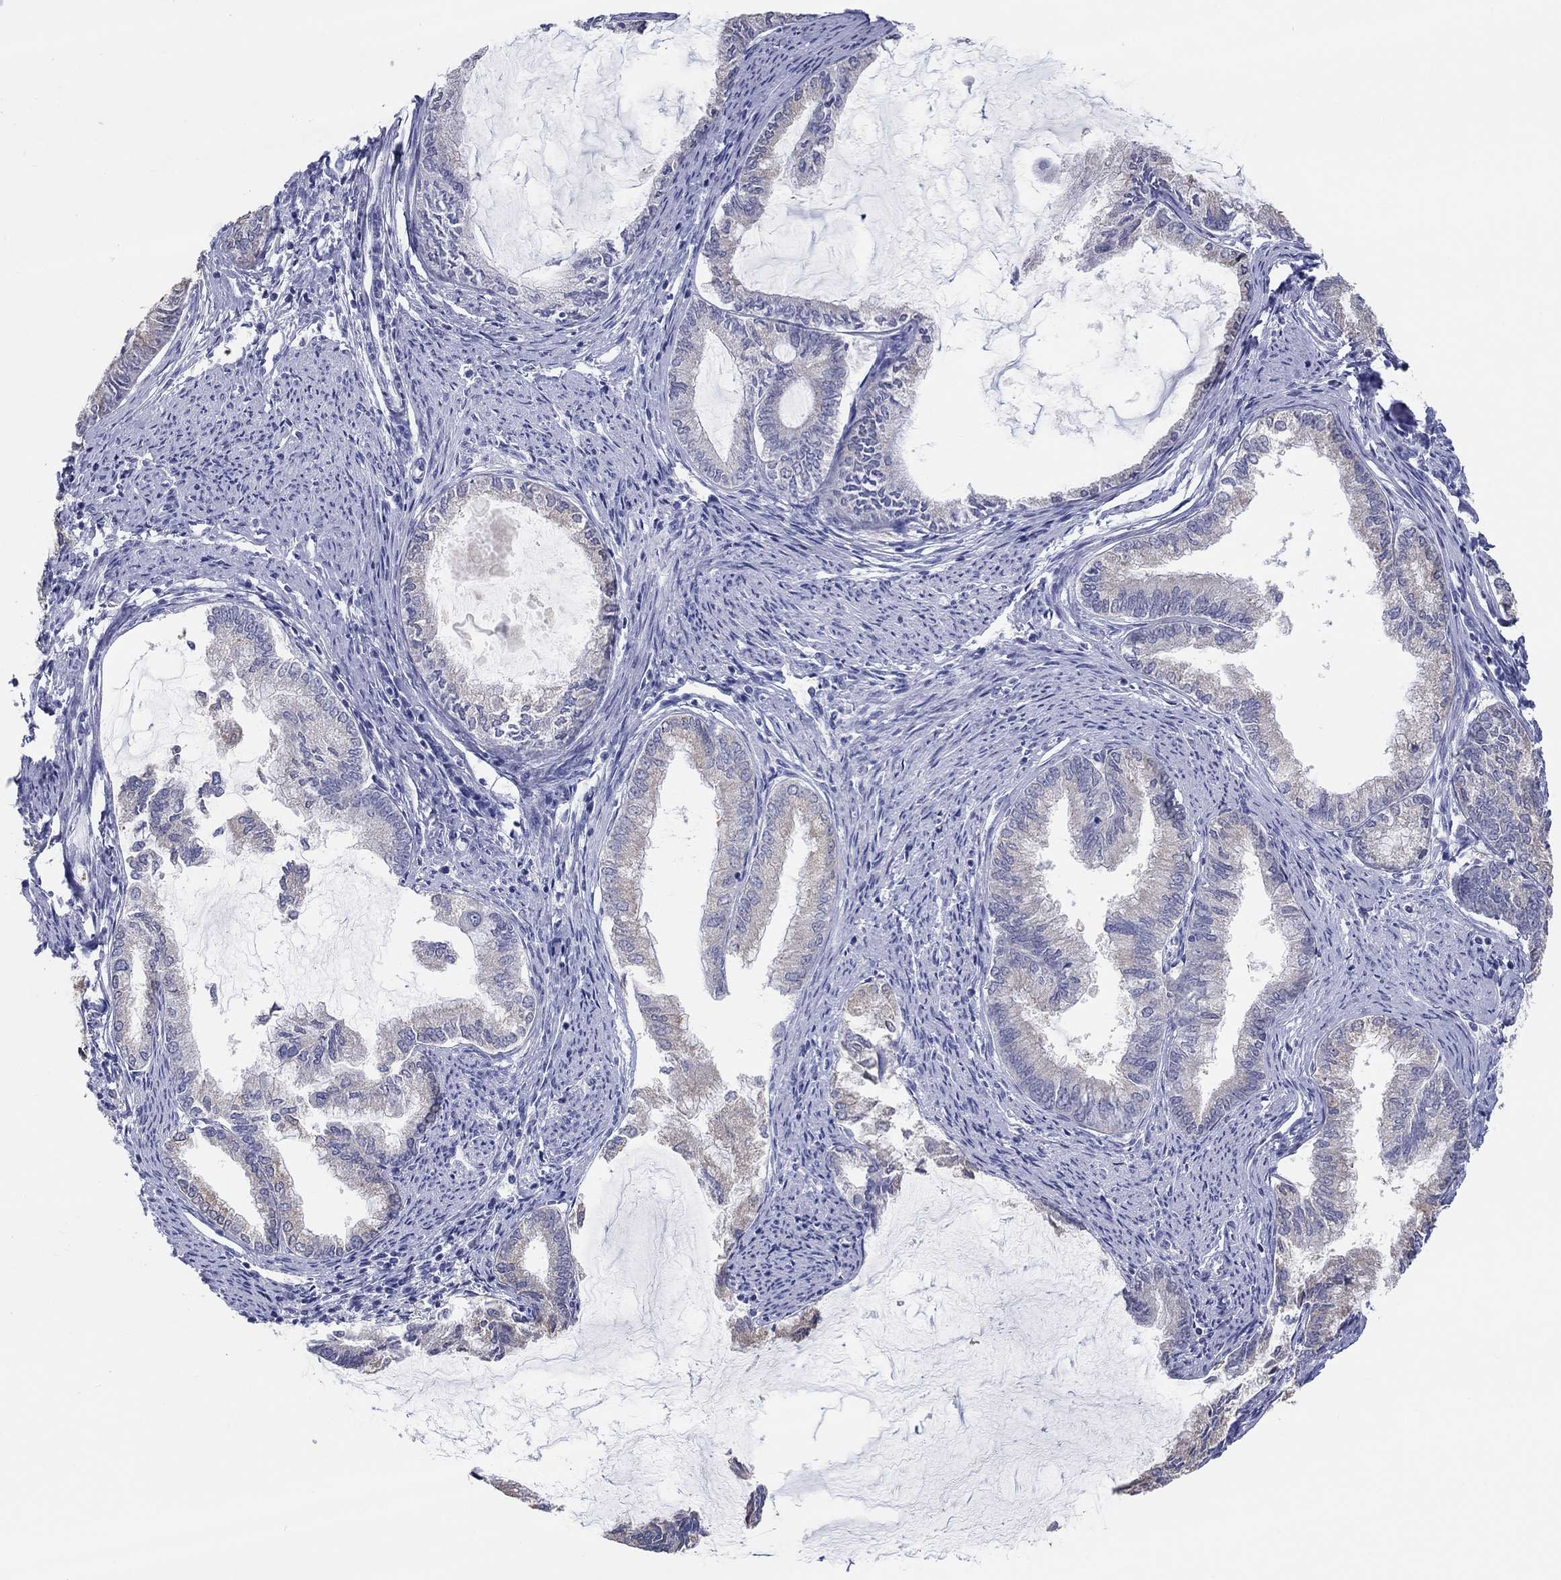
{"staining": {"intensity": "negative", "quantity": "none", "location": "none"}, "tissue": "endometrial cancer", "cell_type": "Tumor cells", "image_type": "cancer", "snomed": [{"axis": "morphology", "description": "Adenocarcinoma, NOS"}, {"axis": "topography", "description": "Endometrium"}], "caption": "Photomicrograph shows no protein staining in tumor cells of endometrial adenocarcinoma tissue. (DAB immunohistochemistry with hematoxylin counter stain).", "gene": "LRRC4C", "patient": {"sex": "female", "age": 86}}